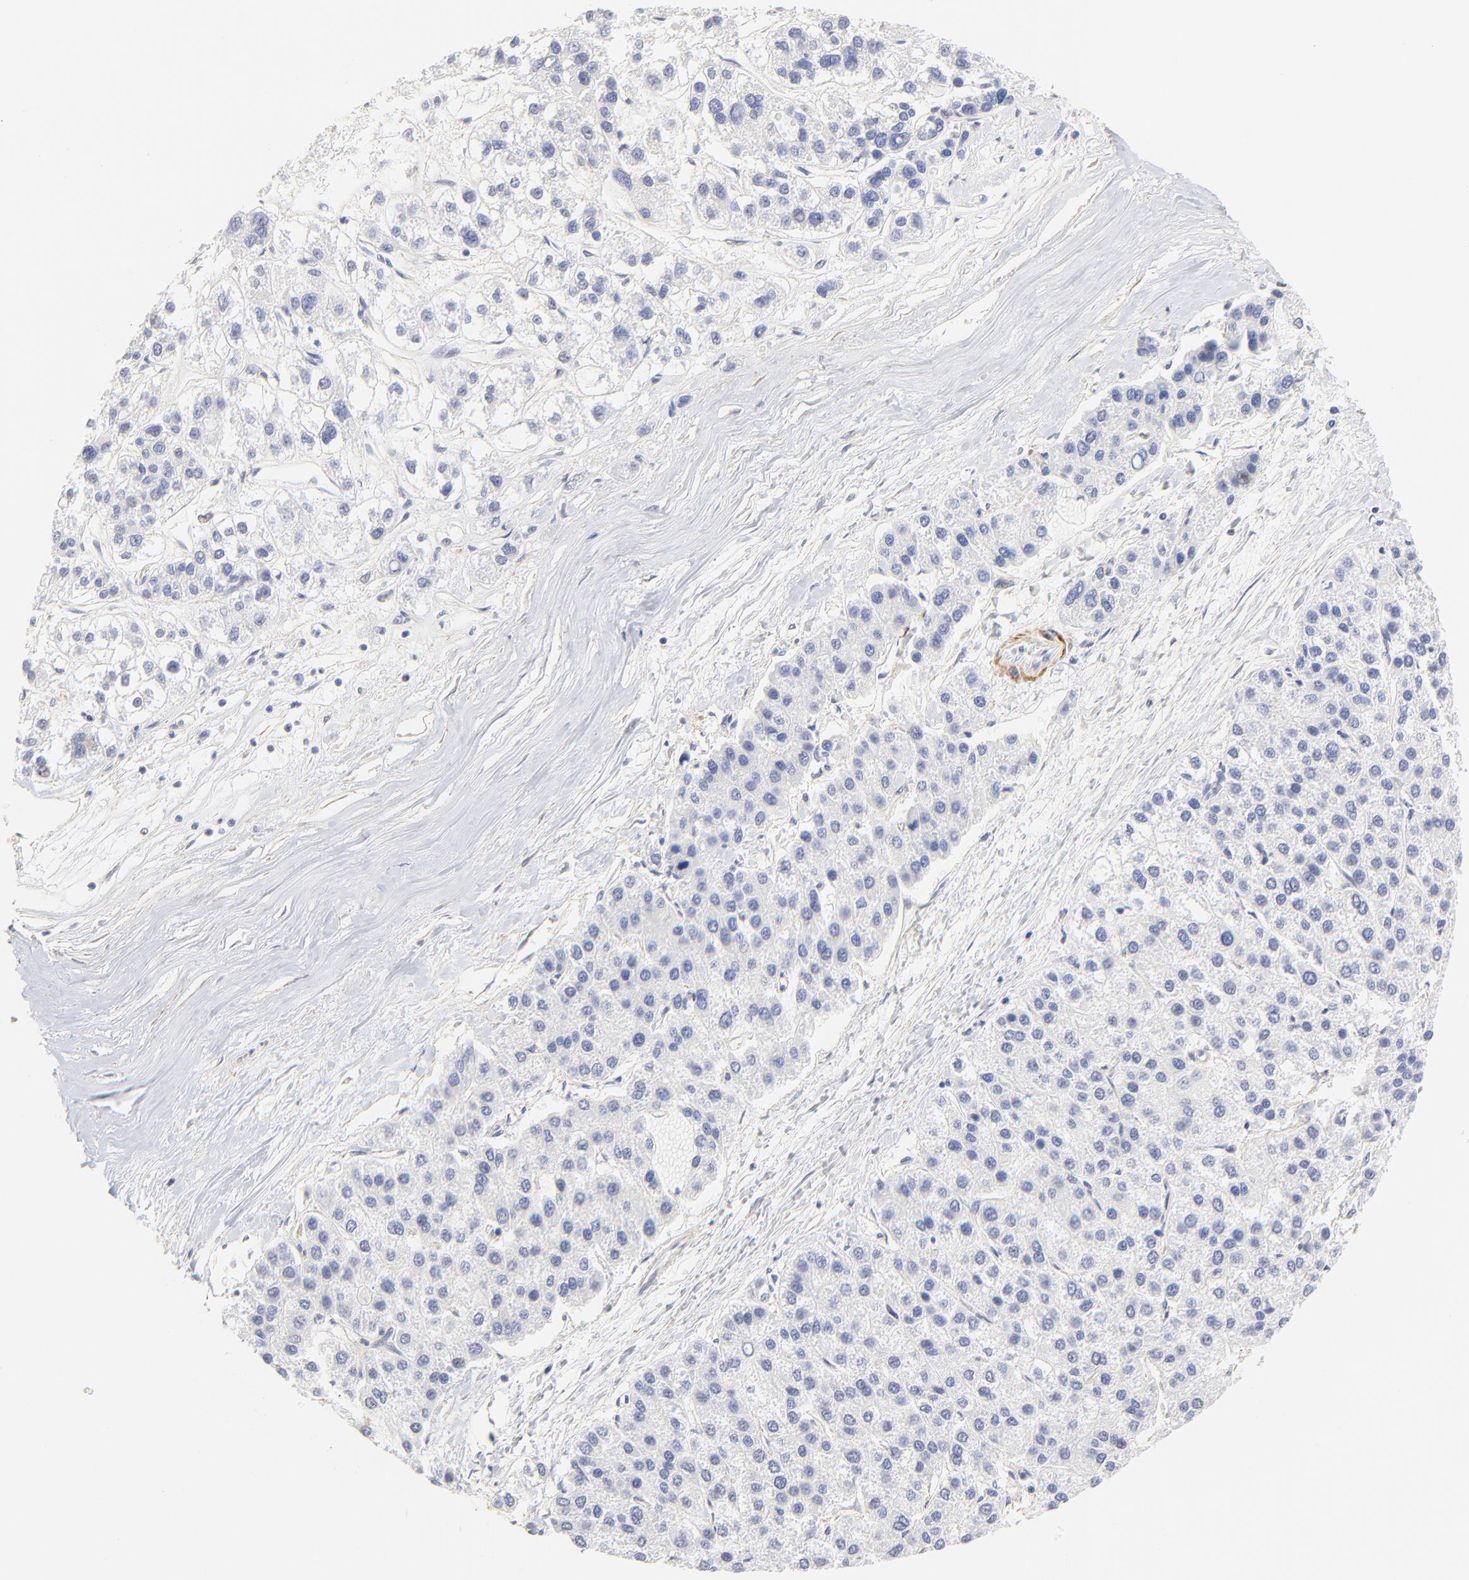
{"staining": {"intensity": "negative", "quantity": "none", "location": "none"}, "tissue": "liver cancer", "cell_type": "Tumor cells", "image_type": "cancer", "snomed": [{"axis": "morphology", "description": "Carcinoma, Hepatocellular, NOS"}, {"axis": "topography", "description": "Liver"}], "caption": "An IHC histopathology image of hepatocellular carcinoma (liver) is shown. There is no staining in tumor cells of hepatocellular carcinoma (liver). (DAB IHC, high magnification).", "gene": "ACTRT1", "patient": {"sex": "female", "age": 85}}